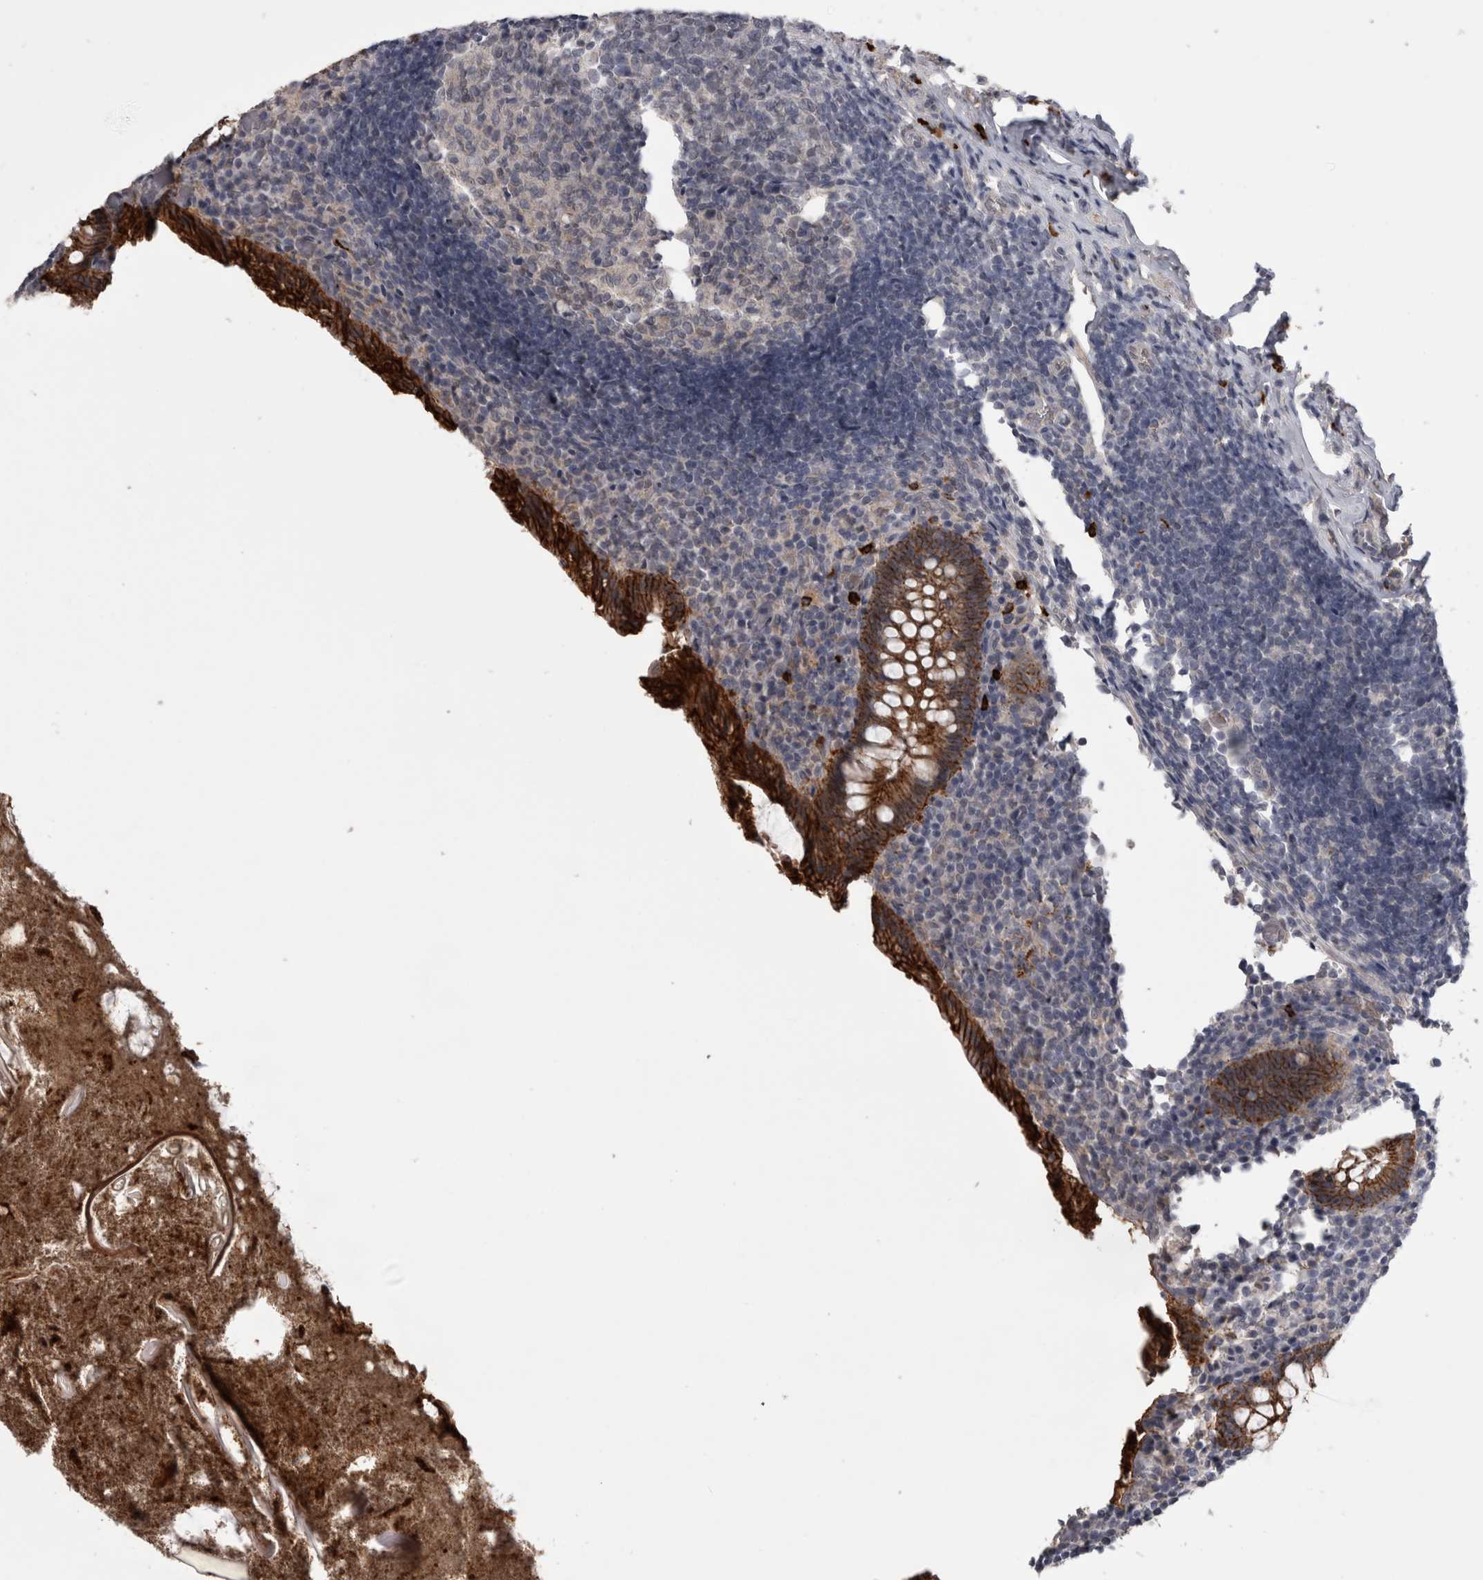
{"staining": {"intensity": "strong", "quantity": ">75%", "location": "cytoplasmic/membranous"}, "tissue": "appendix", "cell_type": "Glandular cells", "image_type": "normal", "snomed": [{"axis": "morphology", "description": "Normal tissue, NOS"}, {"axis": "topography", "description": "Appendix"}], "caption": "Immunohistochemical staining of benign appendix reveals high levels of strong cytoplasmic/membranous positivity in about >75% of glandular cells.", "gene": "PEBP4", "patient": {"sex": "female", "age": 17}}